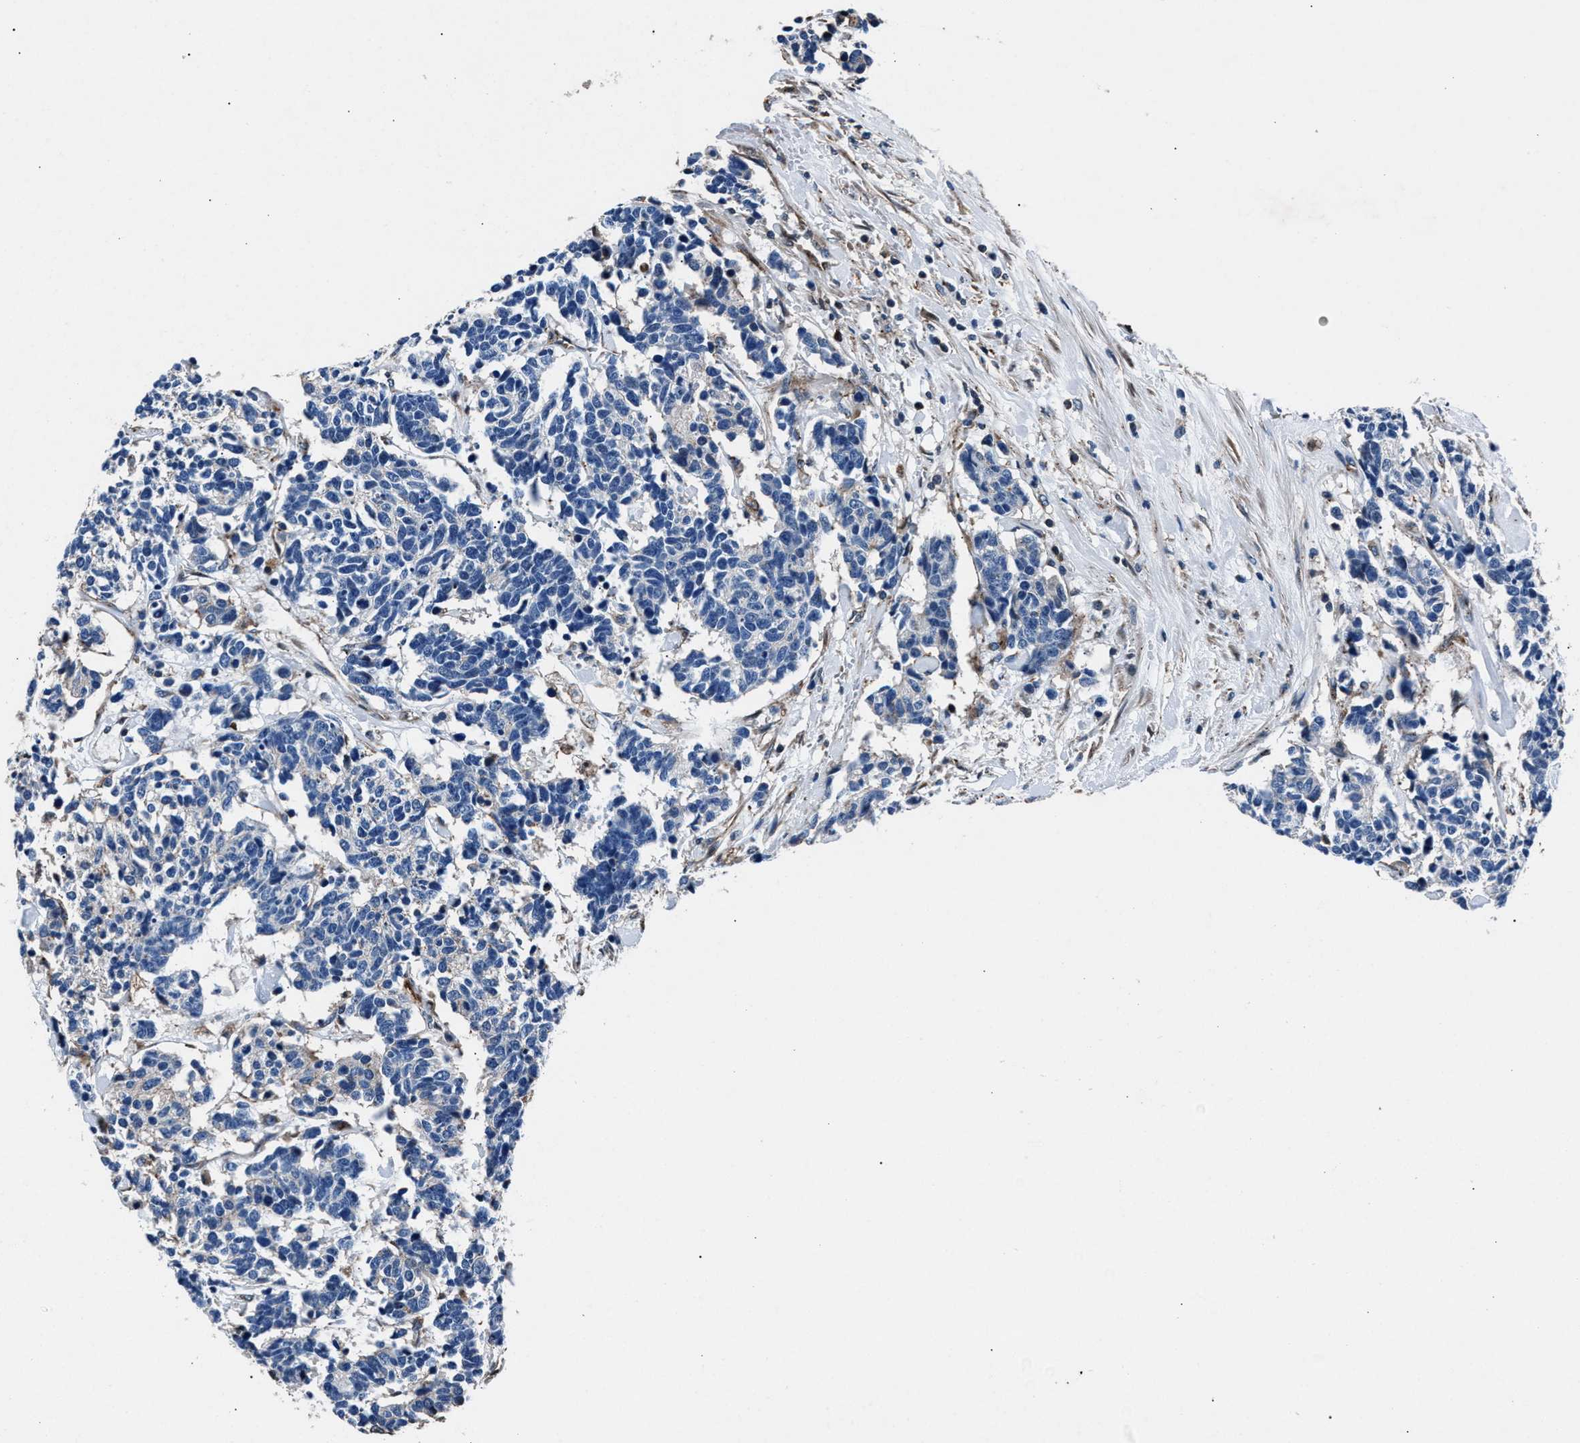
{"staining": {"intensity": "negative", "quantity": "none", "location": "none"}, "tissue": "carcinoid", "cell_type": "Tumor cells", "image_type": "cancer", "snomed": [{"axis": "morphology", "description": "Carcinoma, NOS"}, {"axis": "morphology", "description": "Carcinoid, malignant, NOS"}, {"axis": "topography", "description": "Urinary bladder"}], "caption": "IHC of carcinoid displays no expression in tumor cells.", "gene": "MFSD11", "patient": {"sex": "male", "age": 57}}